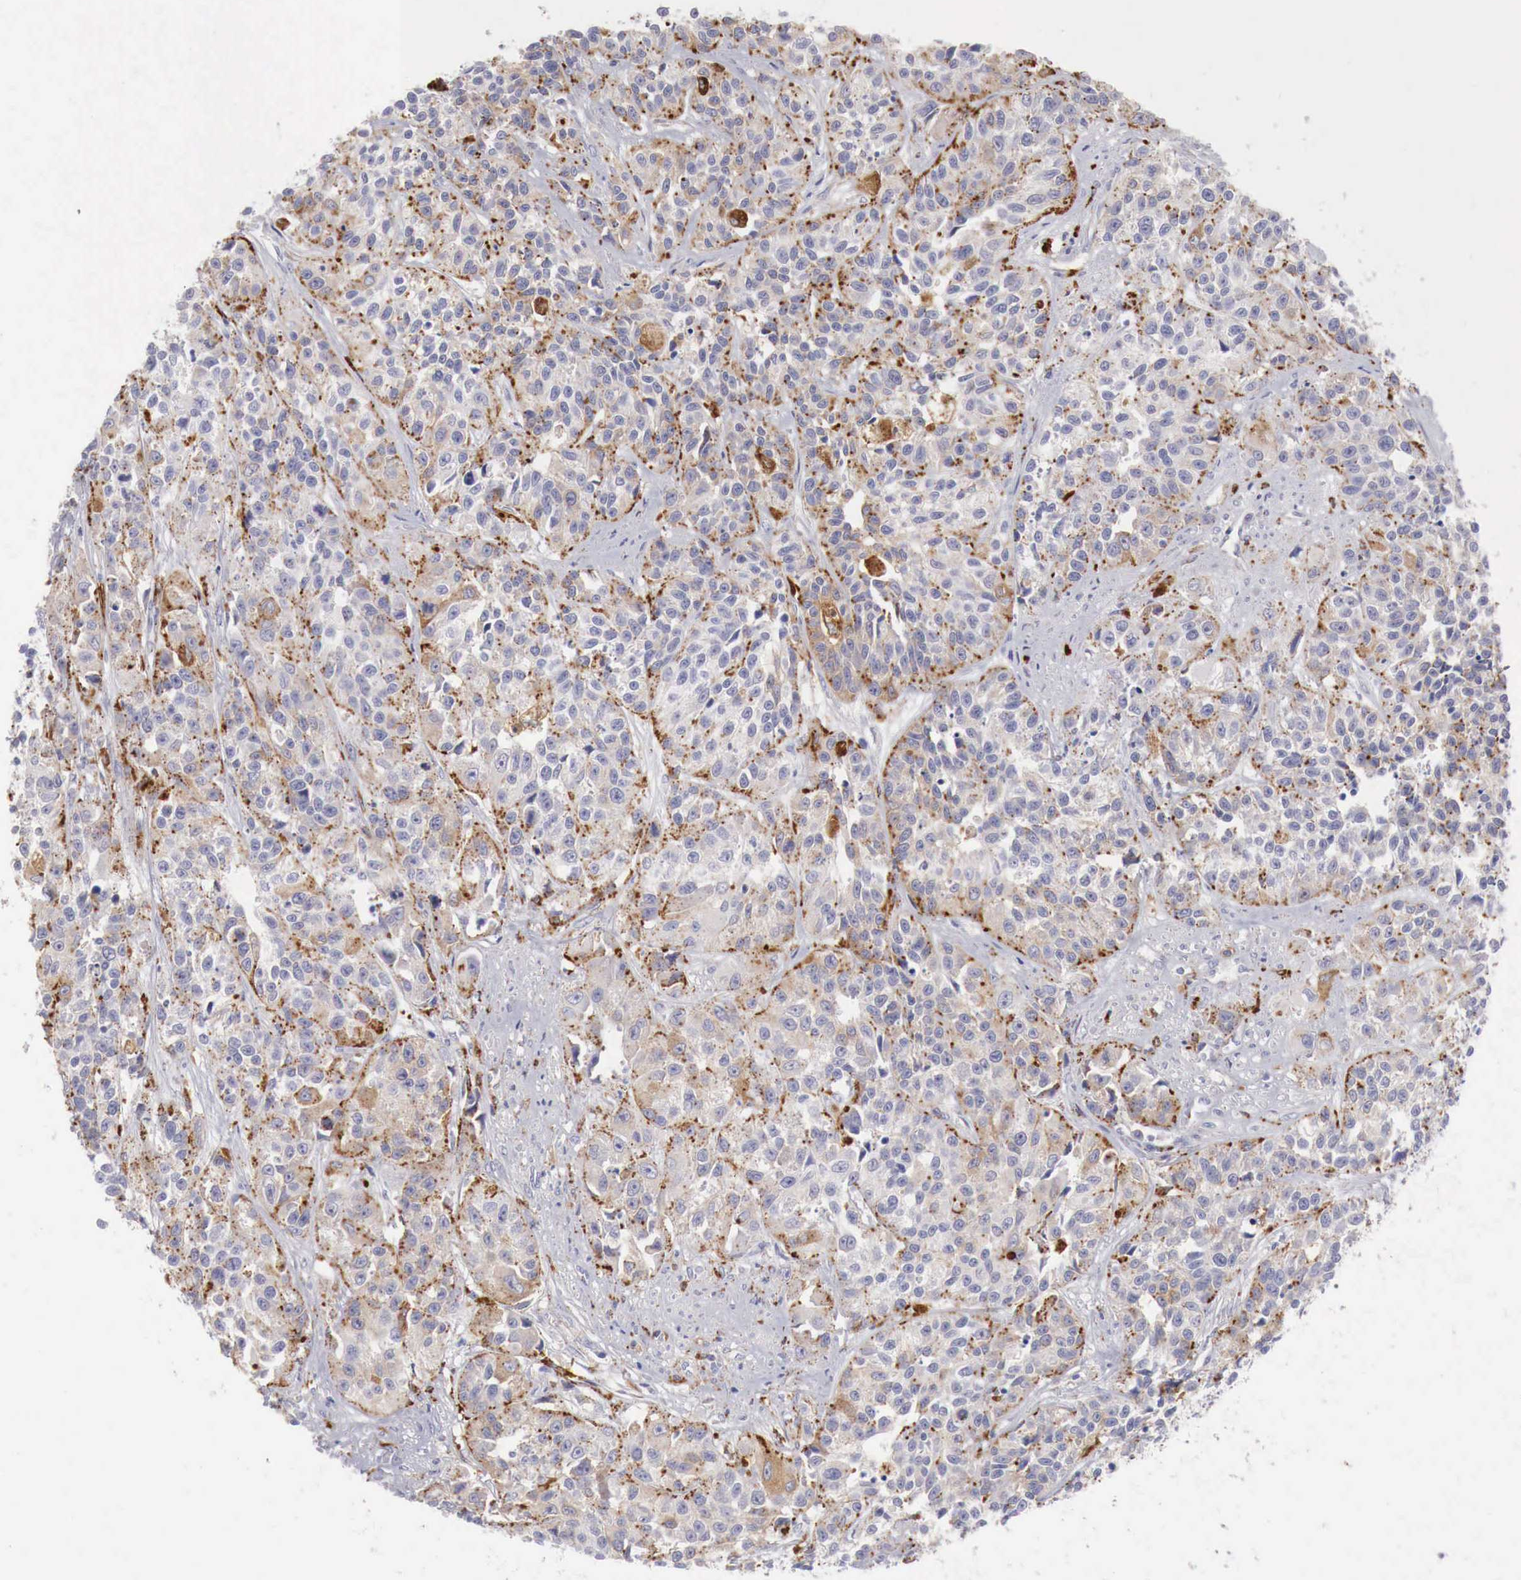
{"staining": {"intensity": "moderate", "quantity": "25%-75%", "location": "cytoplasmic/membranous"}, "tissue": "urothelial cancer", "cell_type": "Tumor cells", "image_type": "cancer", "snomed": [{"axis": "morphology", "description": "Urothelial carcinoma, High grade"}, {"axis": "topography", "description": "Urinary bladder"}], "caption": "Urothelial cancer was stained to show a protein in brown. There is medium levels of moderate cytoplasmic/membranous positivity in about 25%-75% of tumor cells.", "gene": "GLA", "patient": {"sex": "female", "age": 81}}